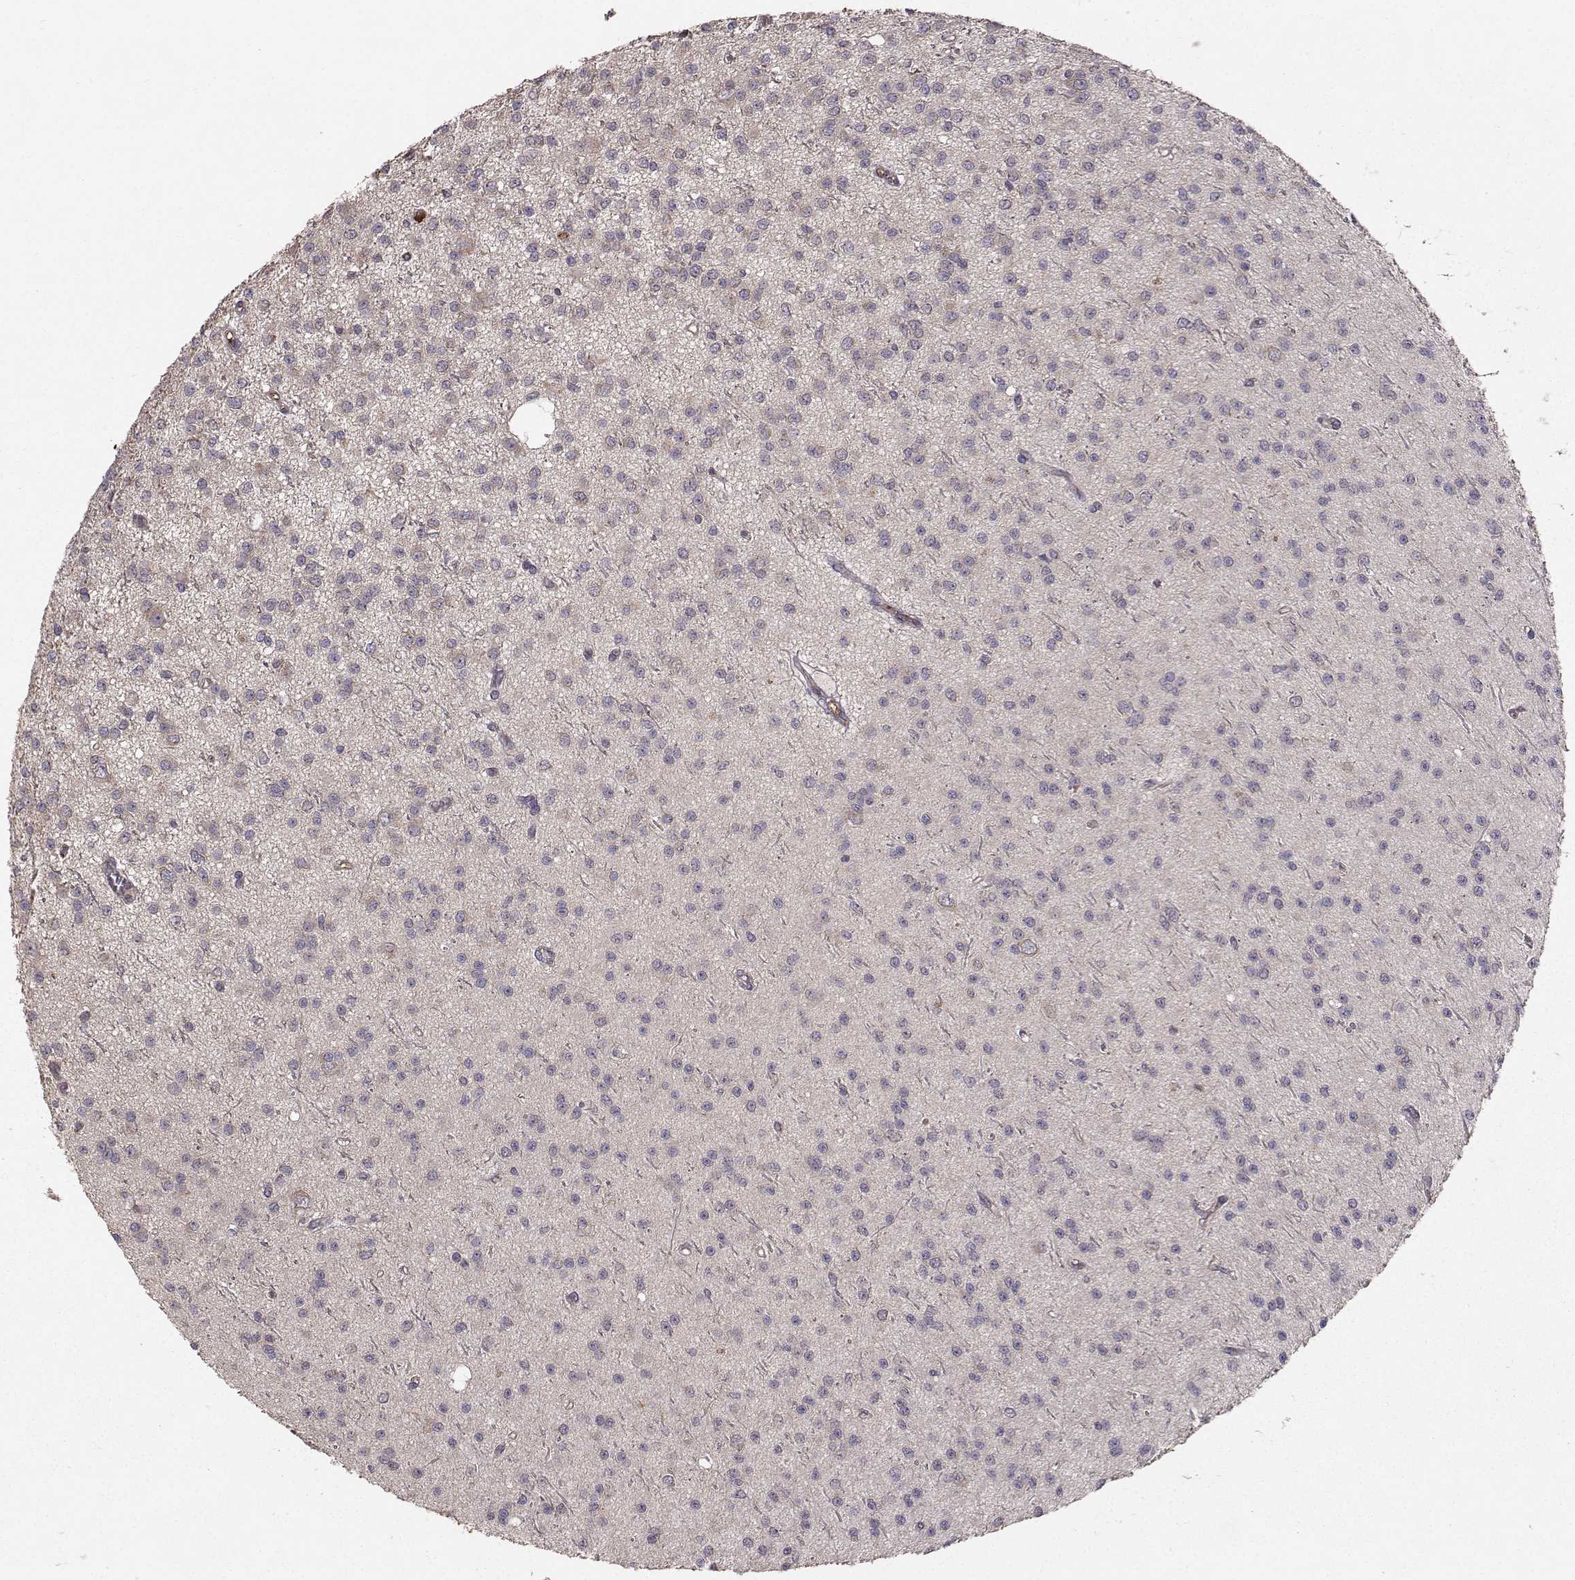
{"staining": {"intensity": "negative", "quantity": "none", "location": "none"}, "tissue": "glioma", "cell_type": "Tumor cells", "image_type": "cancer", "snomed": [{"axis": "morphology", "description": "Glioma, malignant, Low grade"}, {"axis": "topography", "description": "Brain"}], "caption": "The photomicrograph shows no significant staining in tumor cells of malignant glioma (low-grade).", "gene": "WNT6", "patient": {"sex": "male", "age": 27}}